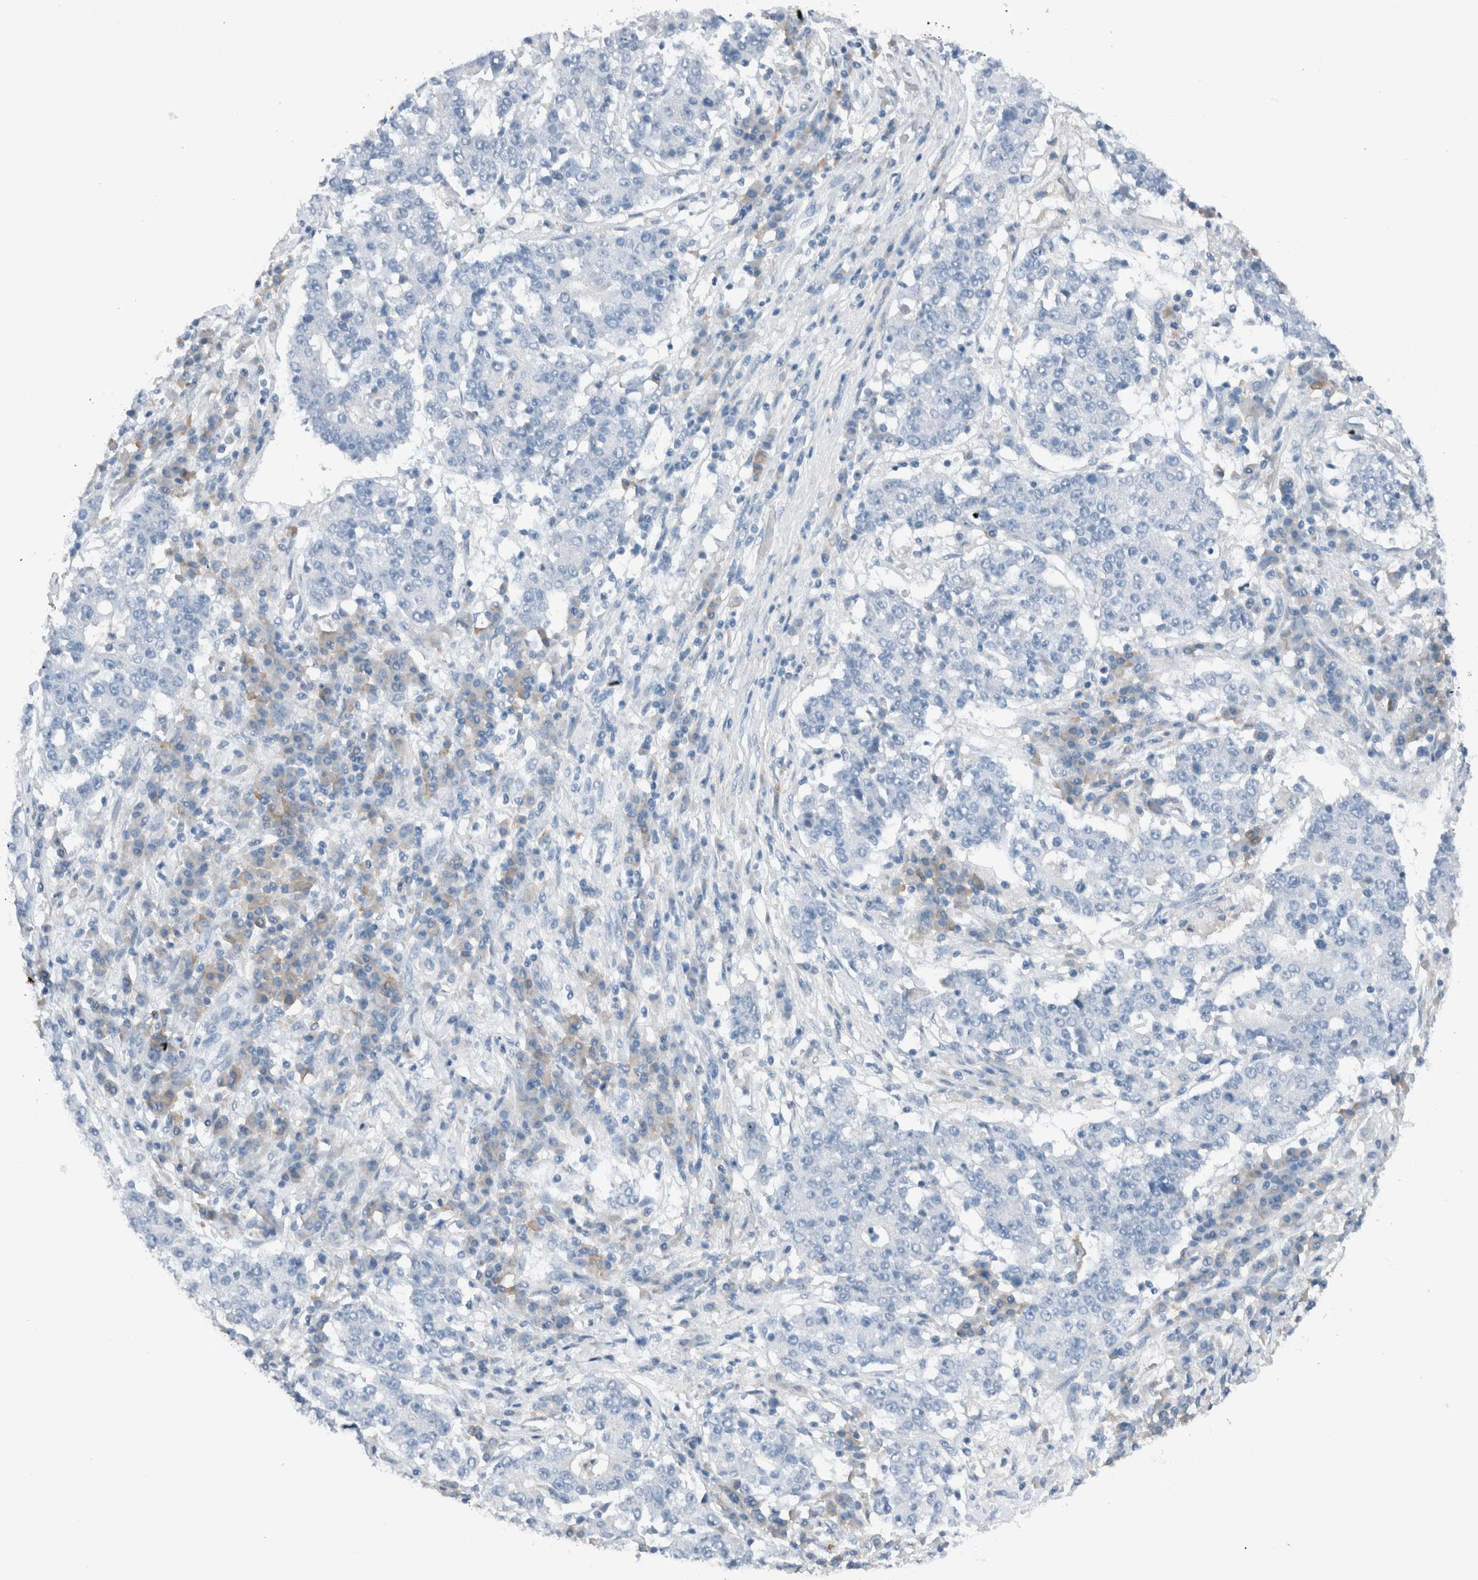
{"staining": {"intensity": "negative", "quantity": "none", "location": "none"}, "tissue": "stomach cancer", "cell_type": "Tumor cells", "image_type": "cancer", "snomed": [{"axis": "morphology", "description": "Adenocarcinoma, NOS"}, {"axis": "topography", "description": "Stomach"}], "caption": "An image of human adenocarcinoma (stomach) is negative for staining in tumor cells.", "gene": "DUOX1", "patient": {"sex": "male", "age": 59}}